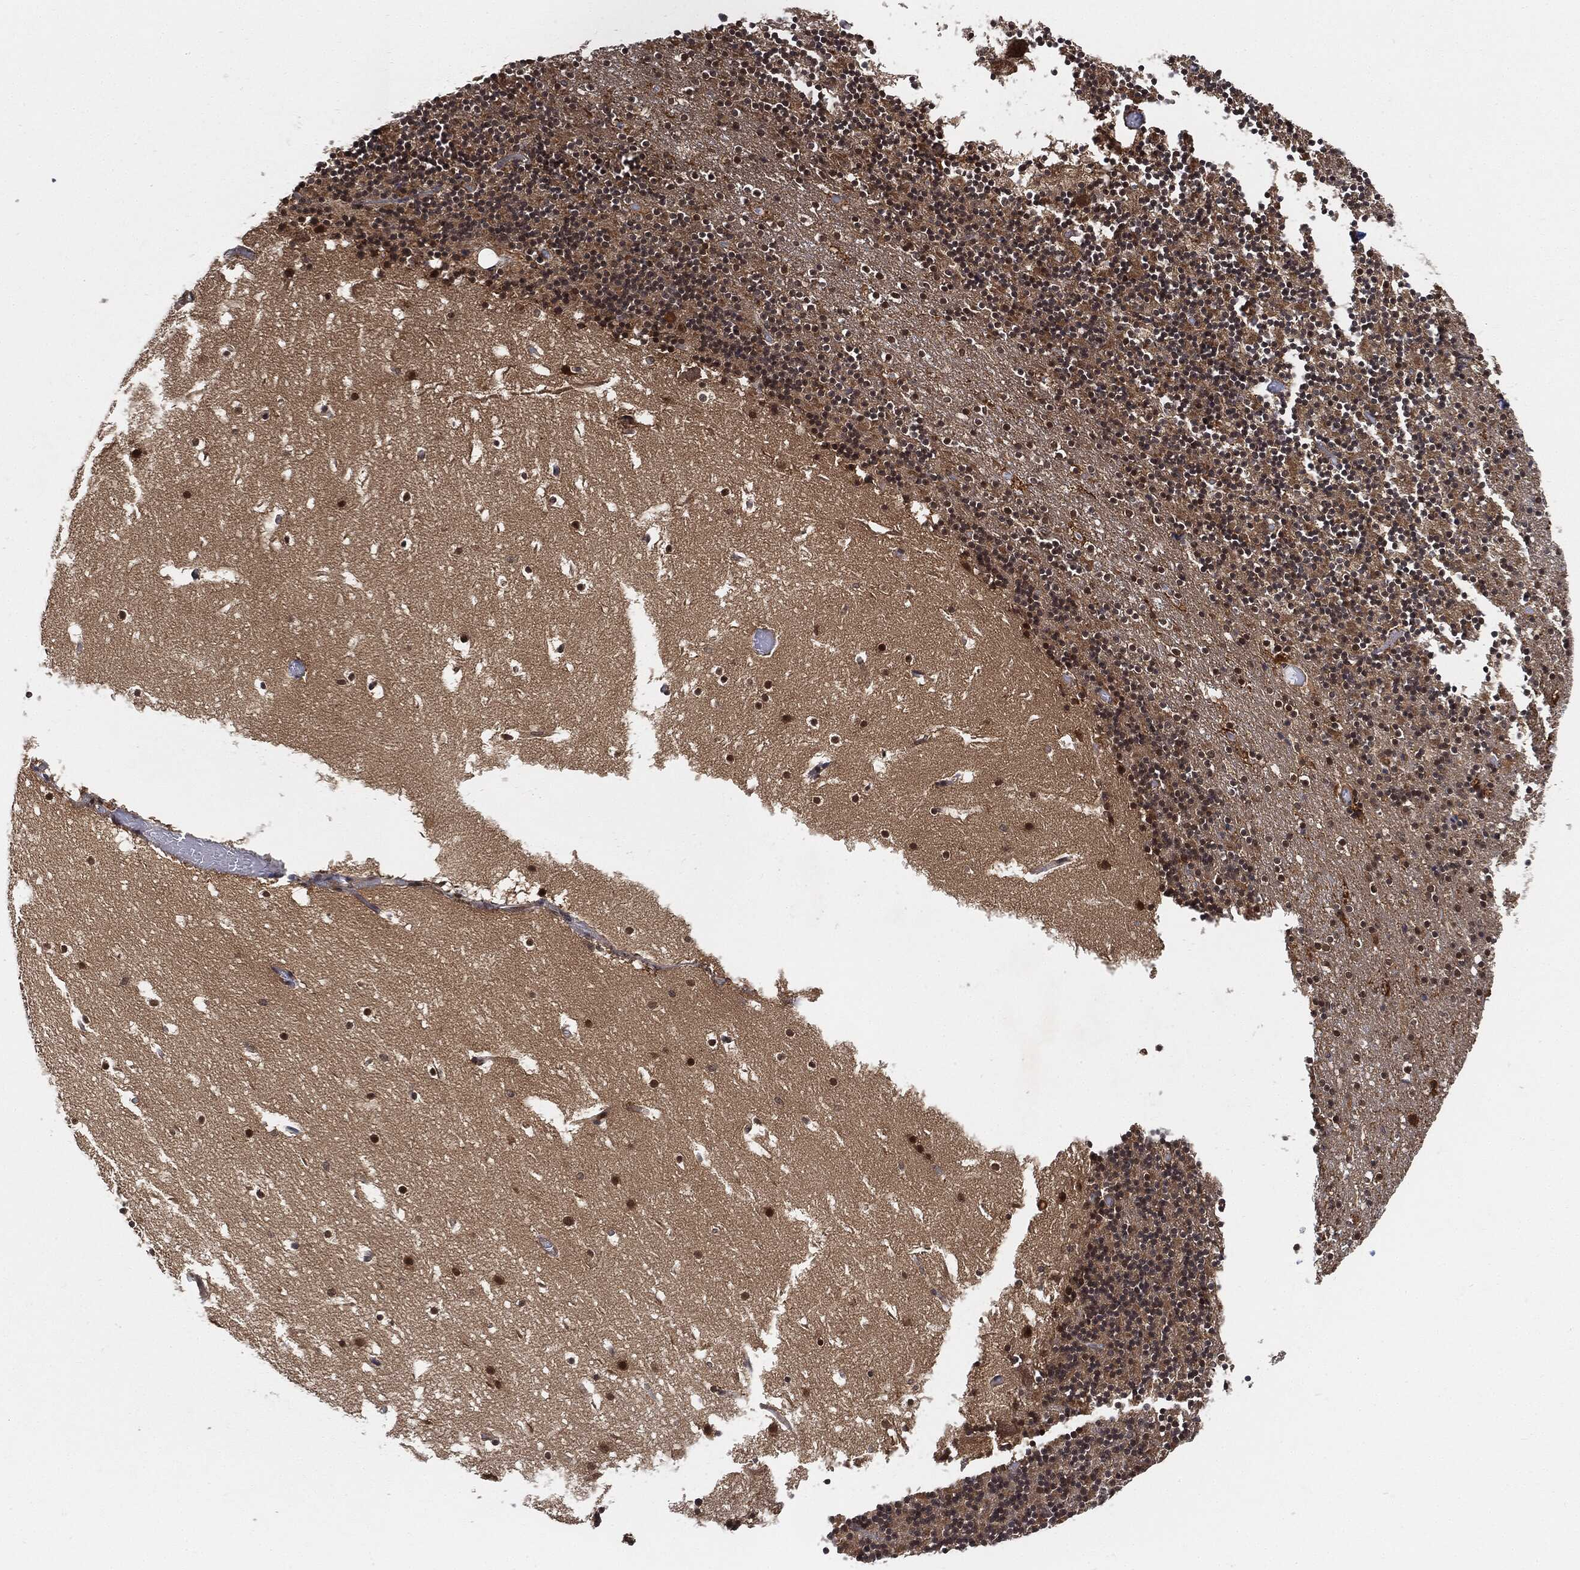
{"staining": {"intensity": "moderate", "quantity": "<25%", "location": "nuclear"}, "tissue": "cerebellum", "cell_type": "Cells in granular layer", "image_type": "normal", "snomed": [{"axis": "morphology", "description": "Normal tissue, NOS"}, {"axis": "topography", "description": "Cerebellum"}], "caption": "Cerebellum stained with IHC reveals moderate nuclear expression in about <25% of cells in granular layer. (brown staining indicates protein expression, while blue staining denotes nuclei).", "gene": "CUTA", "patient": {"sex": "male", "age": 37}}